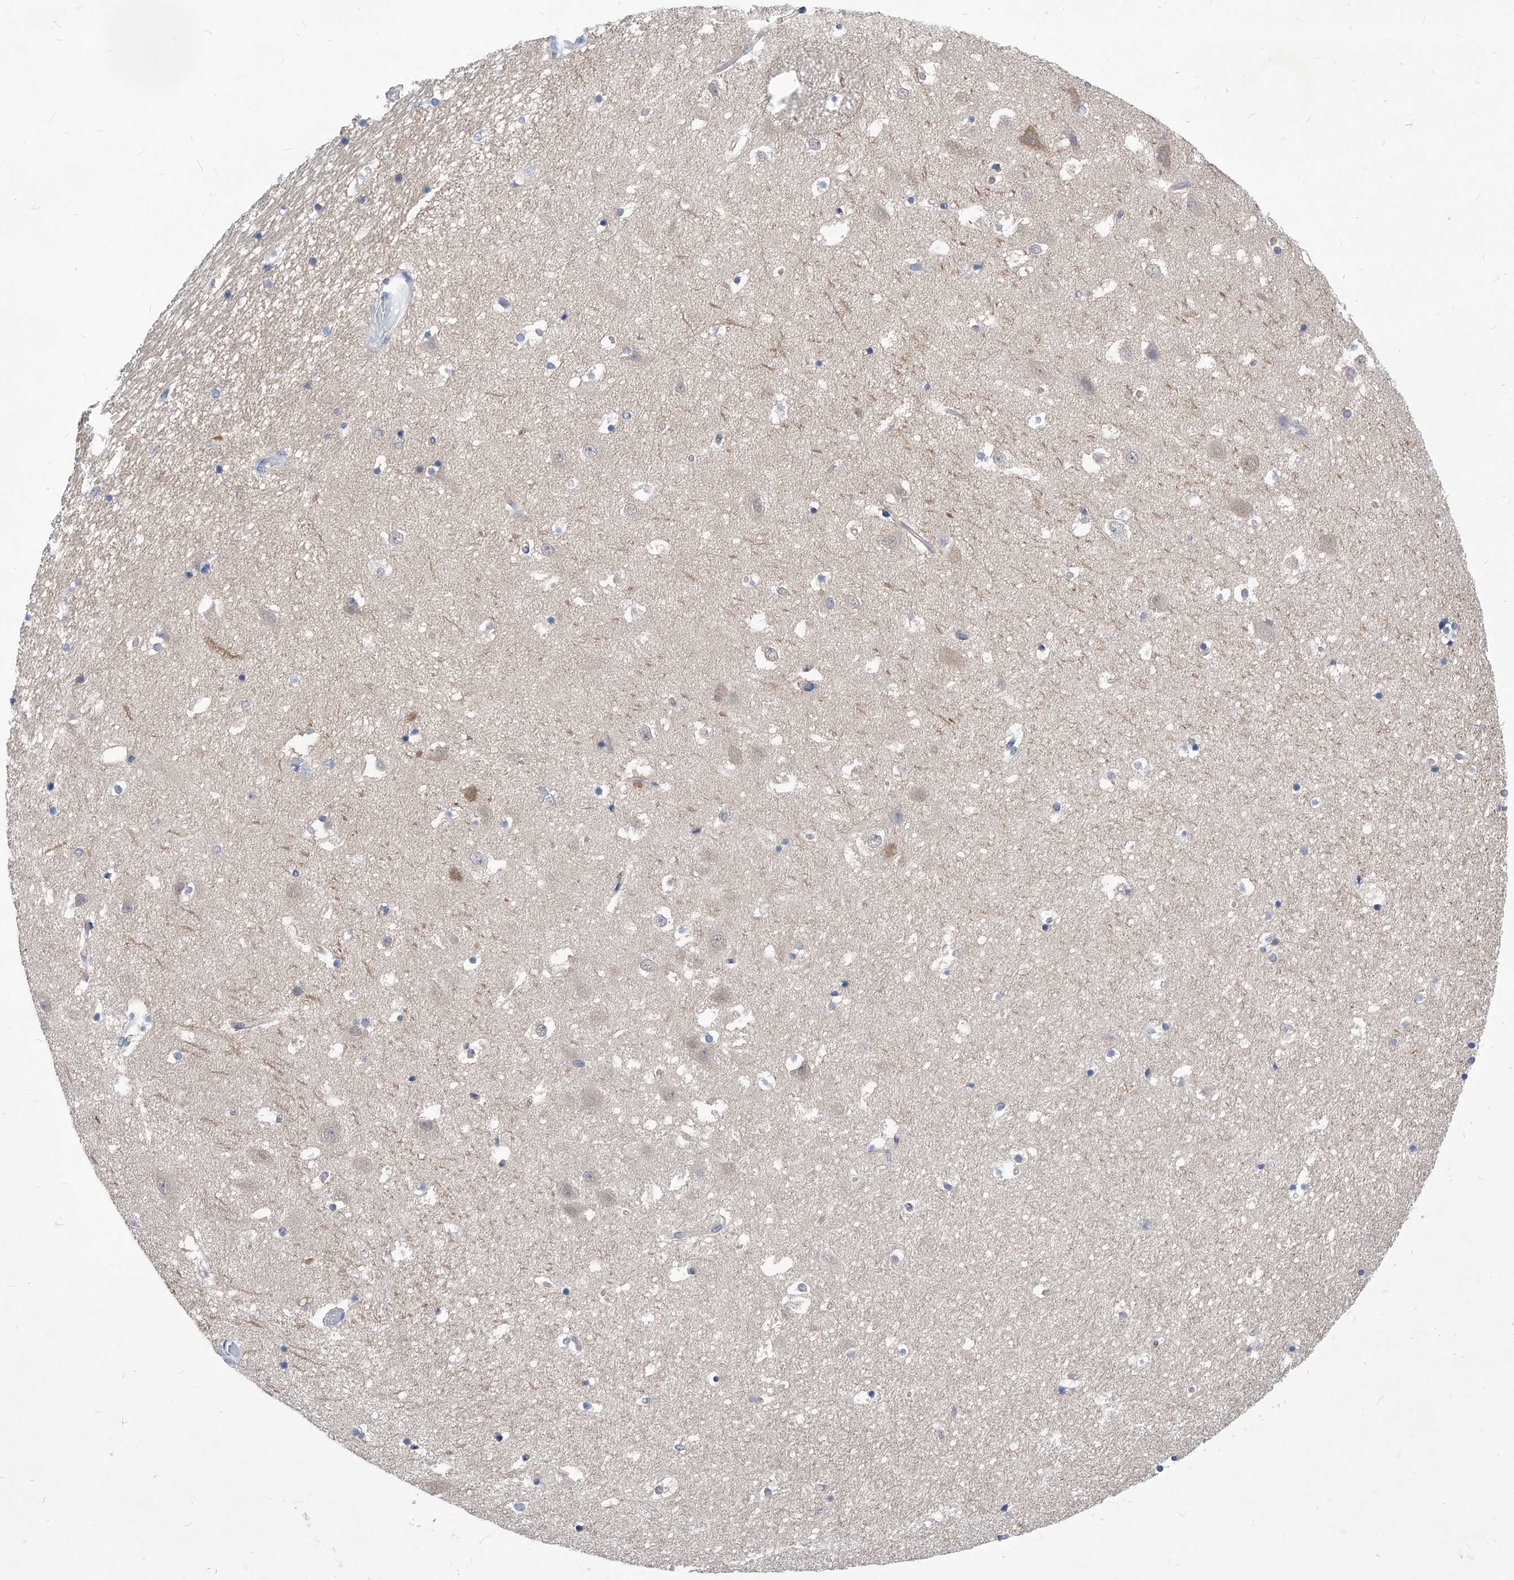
{"staining": {"intensity": "negative", "quantity": "none", "location": "none"}, "tissue": "hippocampus", "cell_type": "Glial cells", "image_type": "normal", "snomed": [{"axis": "morphology", "description": "Normal tissue, NOS"}, {"axis": "topography", "description": "Hippocampus"}], "caption": "Immunohistochemistry image of unremarkable hippocampus: hippocampus stained with DAB demonstrates no significant protein positivity in glial cells. (DAB (3,3'-diaminobenzidine) immunohistochemistry visualized using brightfield microscopy, high magnification).", "gene": "XPNPEP1", "patient": {"sex": "female", "age": 52}}